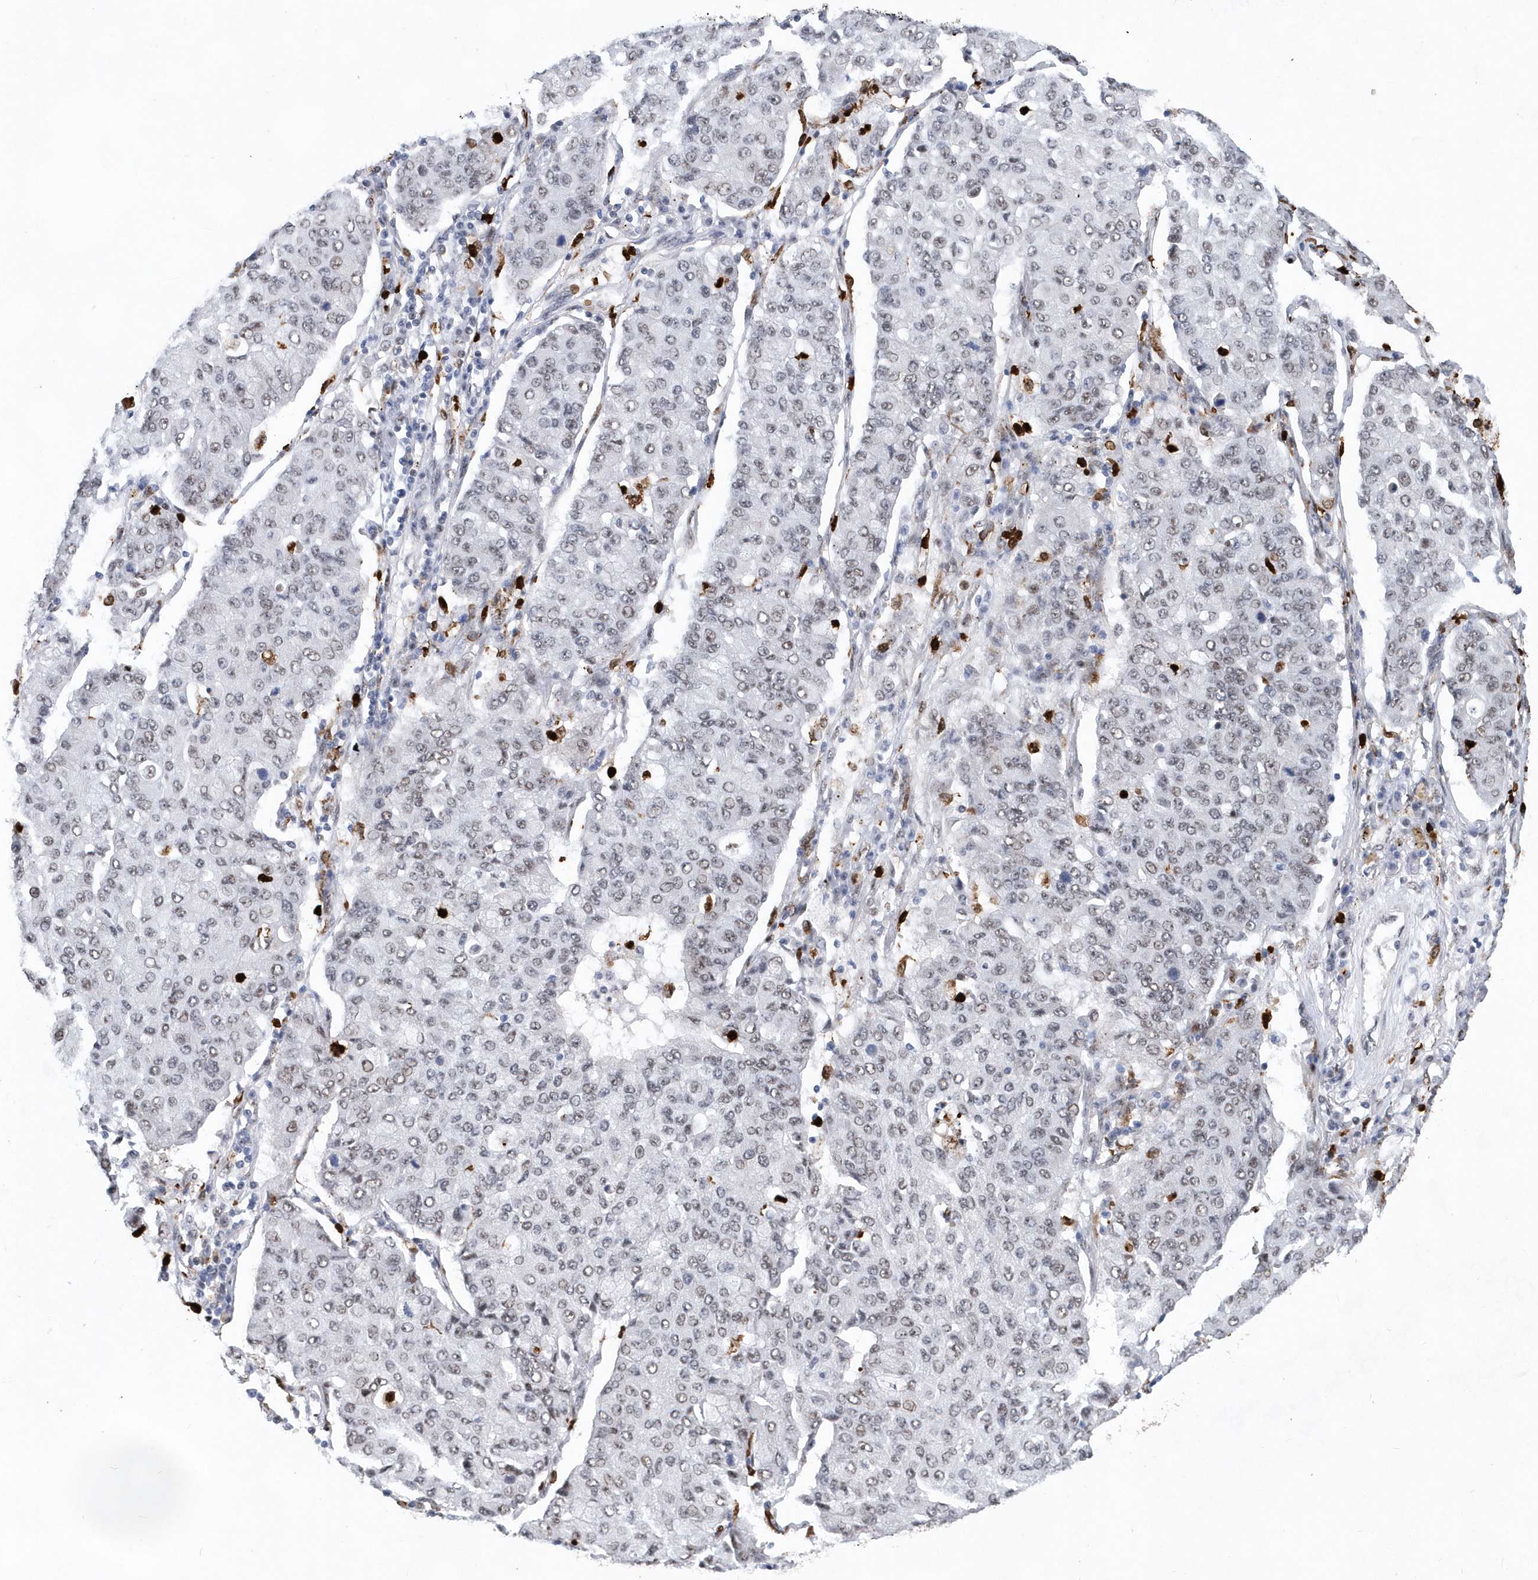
{"staining": {"intensity": "weak", "quantity": "<25%", "location": "nuclear"}, "tissue": "lung cancer", "cell_type": "Tumor cells", "image_type": "cancer", "snomed": [{"axis": "morphology", "description": "Squamous cell carcinoma, NOS"}, {"axis": "topography", "description": "Lung"}], "caption": "Human squamous cell carcinoma (lung) stained for a protein using immunohistochemistry (IHC) reveals no expression in tumor cells.", "gene": "RPP30", "patient": {"sex": "male", "age": 74}}